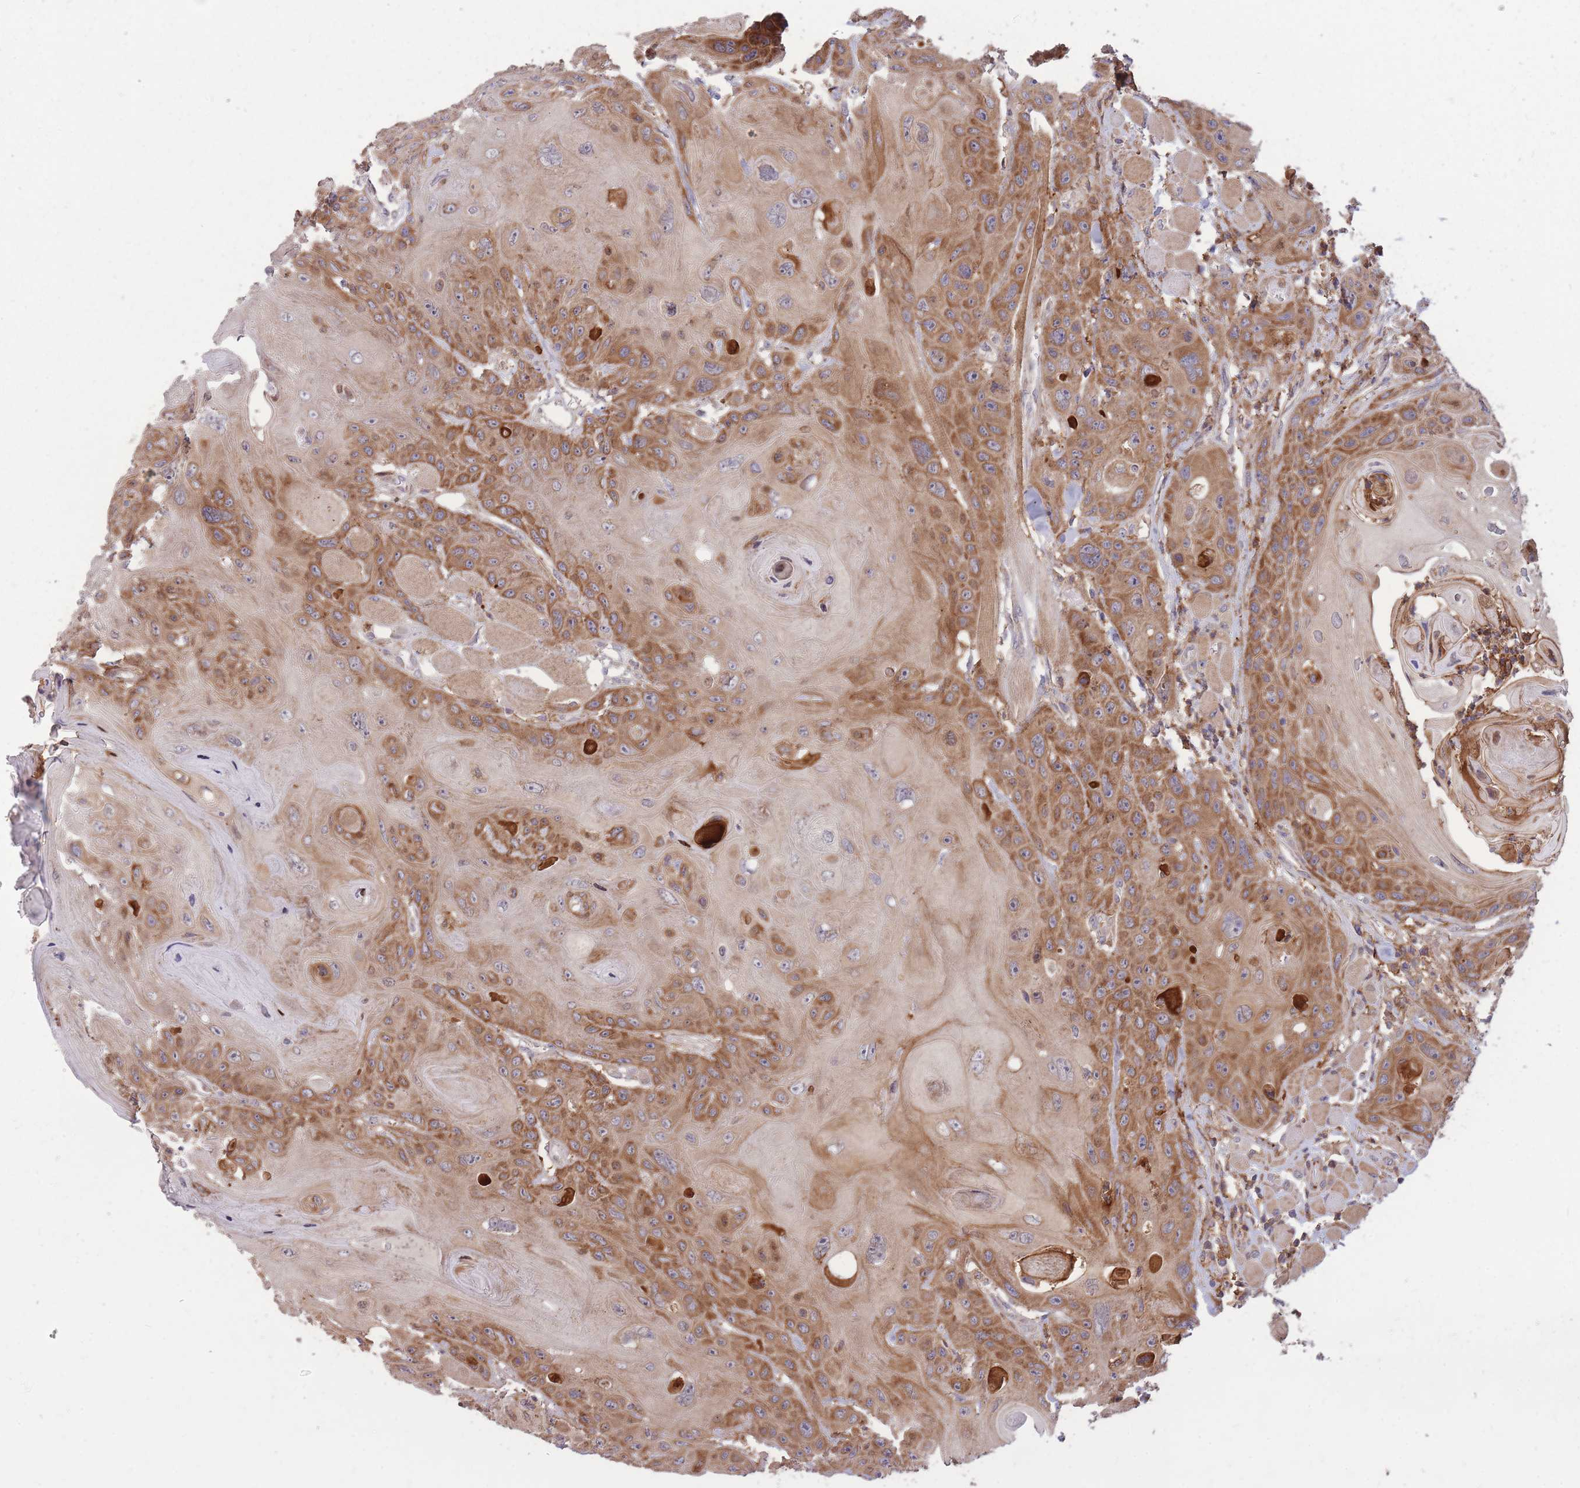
{"staining": {"intensity": "moderate", "quantity": ">75%", "location": "cytoplasmic/membranous"}, "tissue": "head and neck cancer", "cell_type": "Tumor cells", "image_type": "cancer", "snomed": [{"axis": "morphology", "description": "Squamous cell carcinoma, NOS"}, {"axis": "topography", "description": "Head-Neck"}], "caption": "Moderate cytoplasmic/membranous positivity for a protein is seen in approximately >75% of tumor cells of head and neck squamous cell carcinoma using immunohistochemistry.", "gene": "IGF2BP2", "patient": {"sex": "female", "age": 59}}